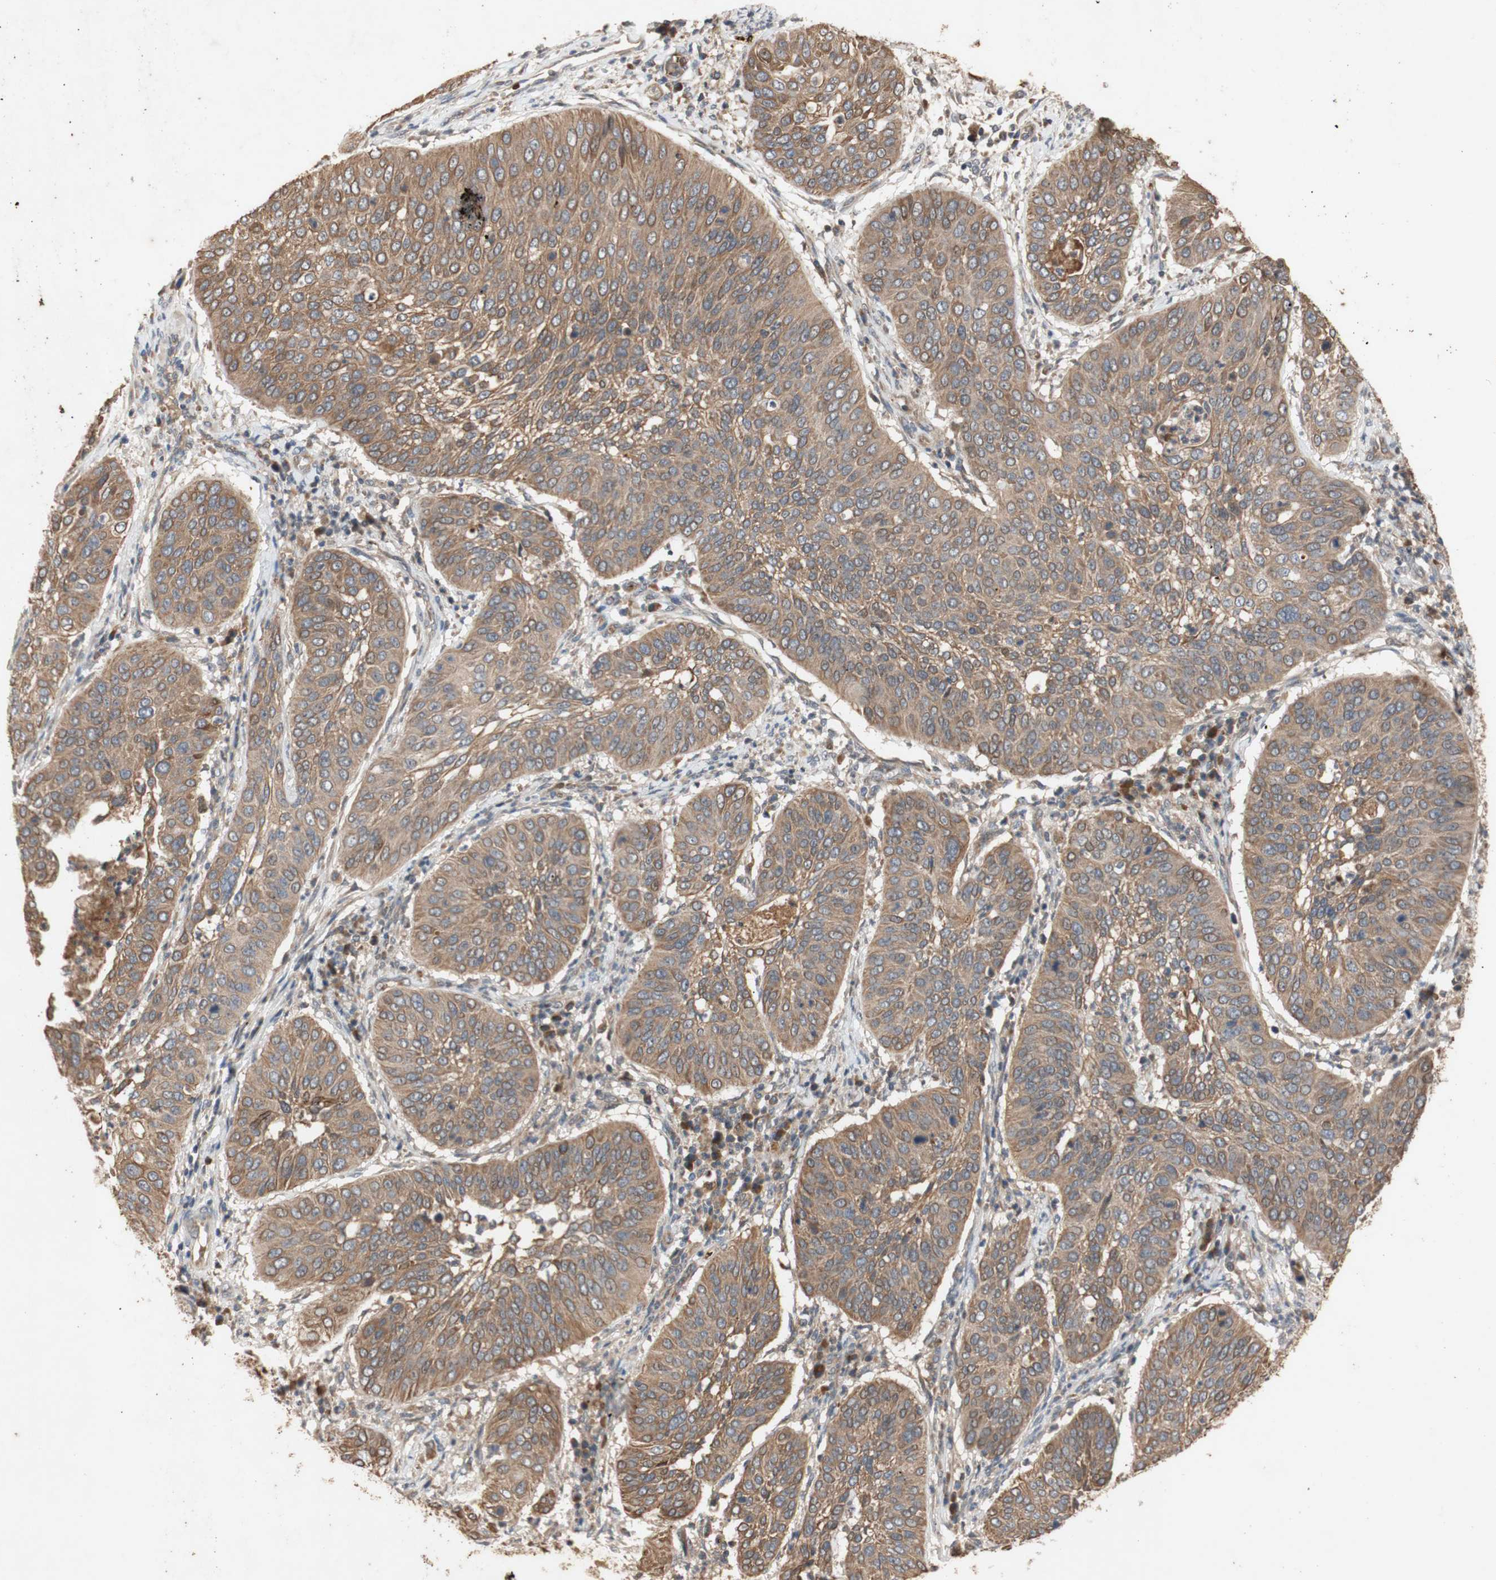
{"staining": {"intensity": "moderate", "quantity": ">75%", "location": "cytoplasmic/membranous"}, "tissue": "cervical cancer", "cell_type": "Tumor cells", "image_type": "cancer", "snomed": [{"axis": "morphology", "description": "Normal tissue, NOS"}, {"axis": "morphology", "description": "Squamous cell carcinoma, NOS"}, {"axis": "topography", "description": "Cervix"}], "caption": "A brown stain shows moderate cytoplasmic/membranous expression of a protein in human cervical cancer (squamous cell carcinoma) tumor cells. The staining was performed using DAB, with brown indicating positive protein expression. Nuclei are stained blue with hematoxylin.", "gene": "PKN1", "patient": {"sex": "female", "age": 39}}